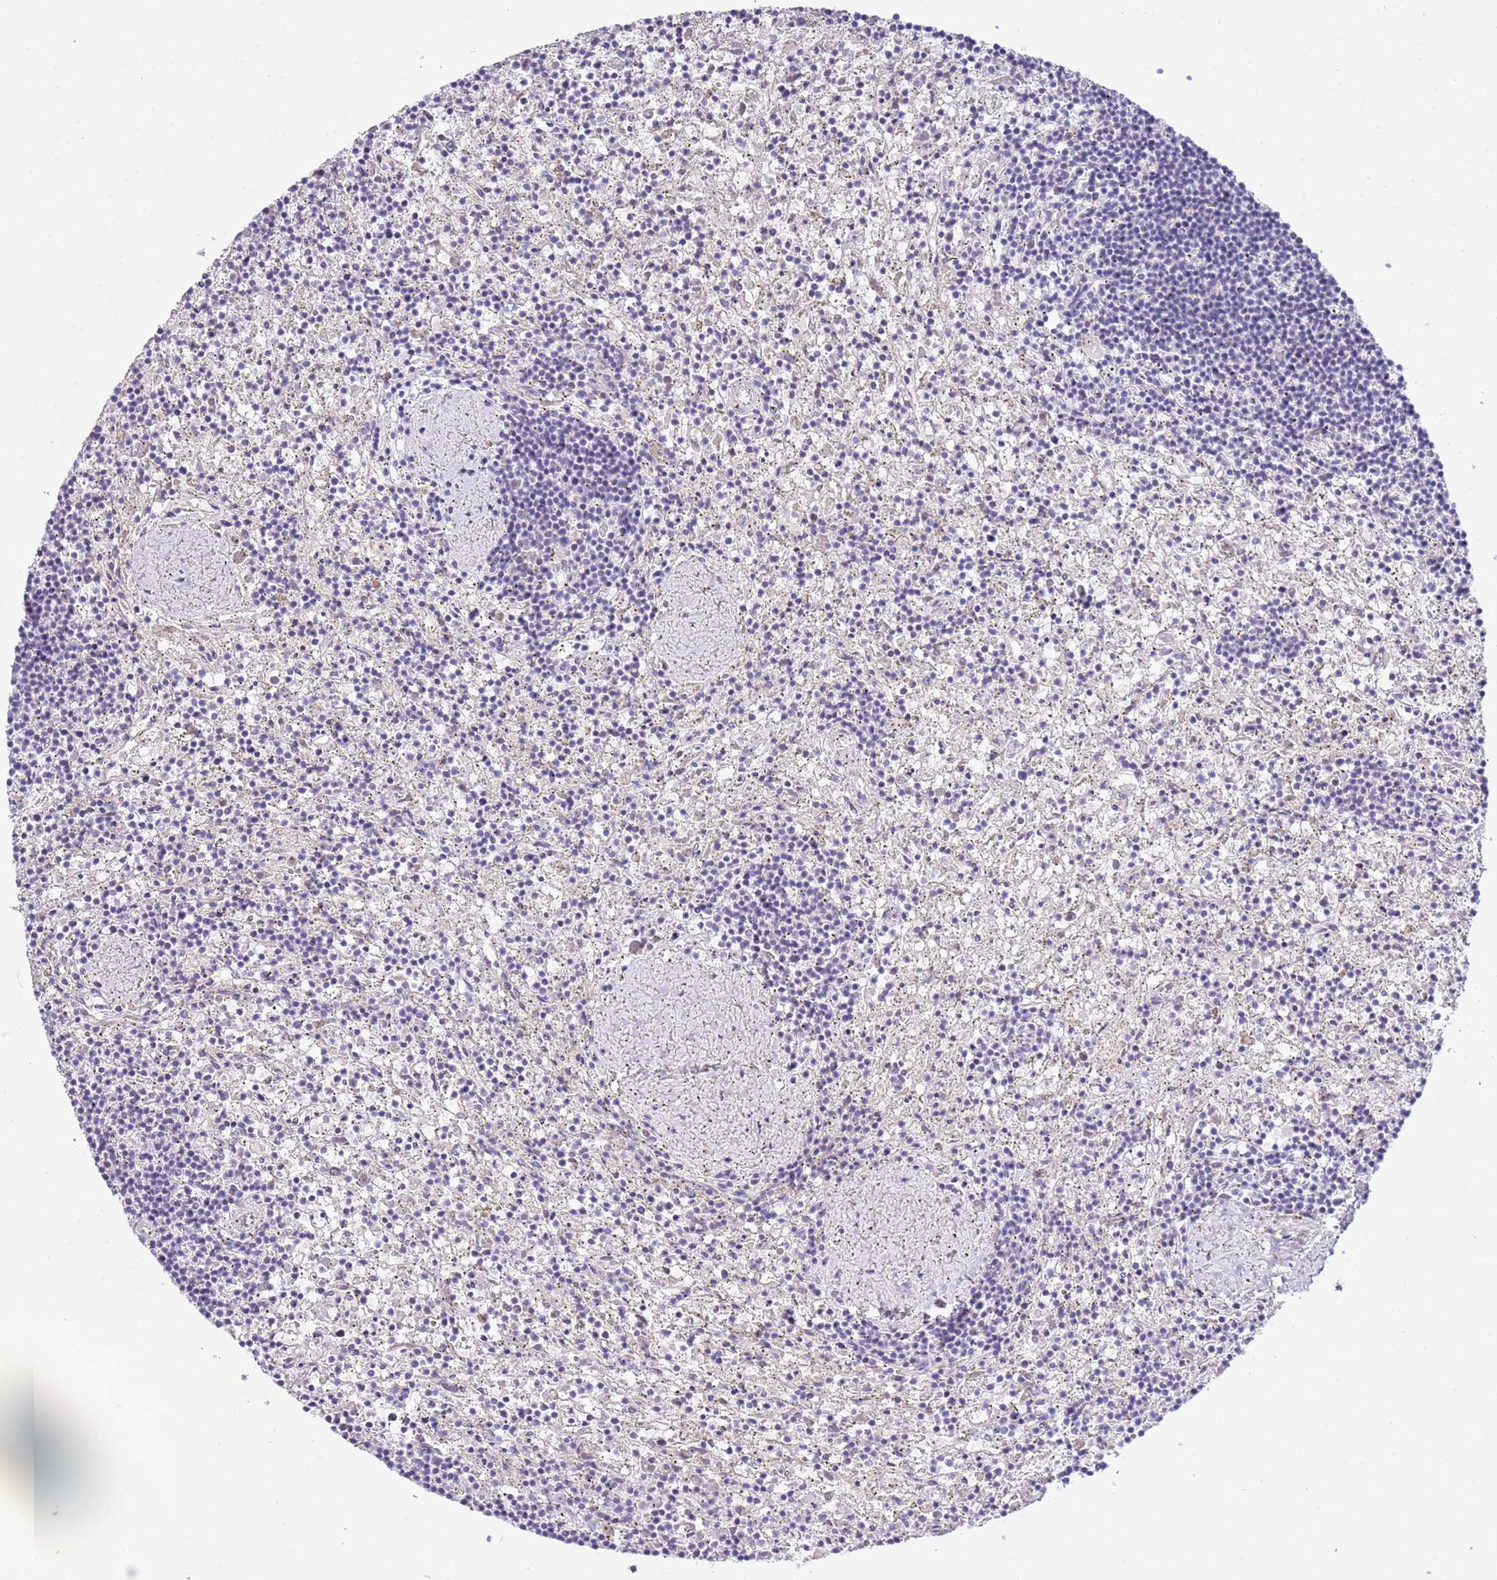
{"staining": {"intensity": "negative", "quantity": "none", "location": "none"}, "tissue": "lymphoma", "cell_type": "Tumor cells", "image_type": "cancer", "snomed": [{"axis": "morphology", "description": "Malignant lymphoma, non-Hodgkin's type, Low grade"}, {"axis": "topography", "description": "Spleen"}], "caption": "The micrograph shows no staining of tumor cells in low-grade malignant lymphoma, non-Hodgkin's type.", "gene": "ABHD17A", "patient": {"sex": "male", "age": 76}}